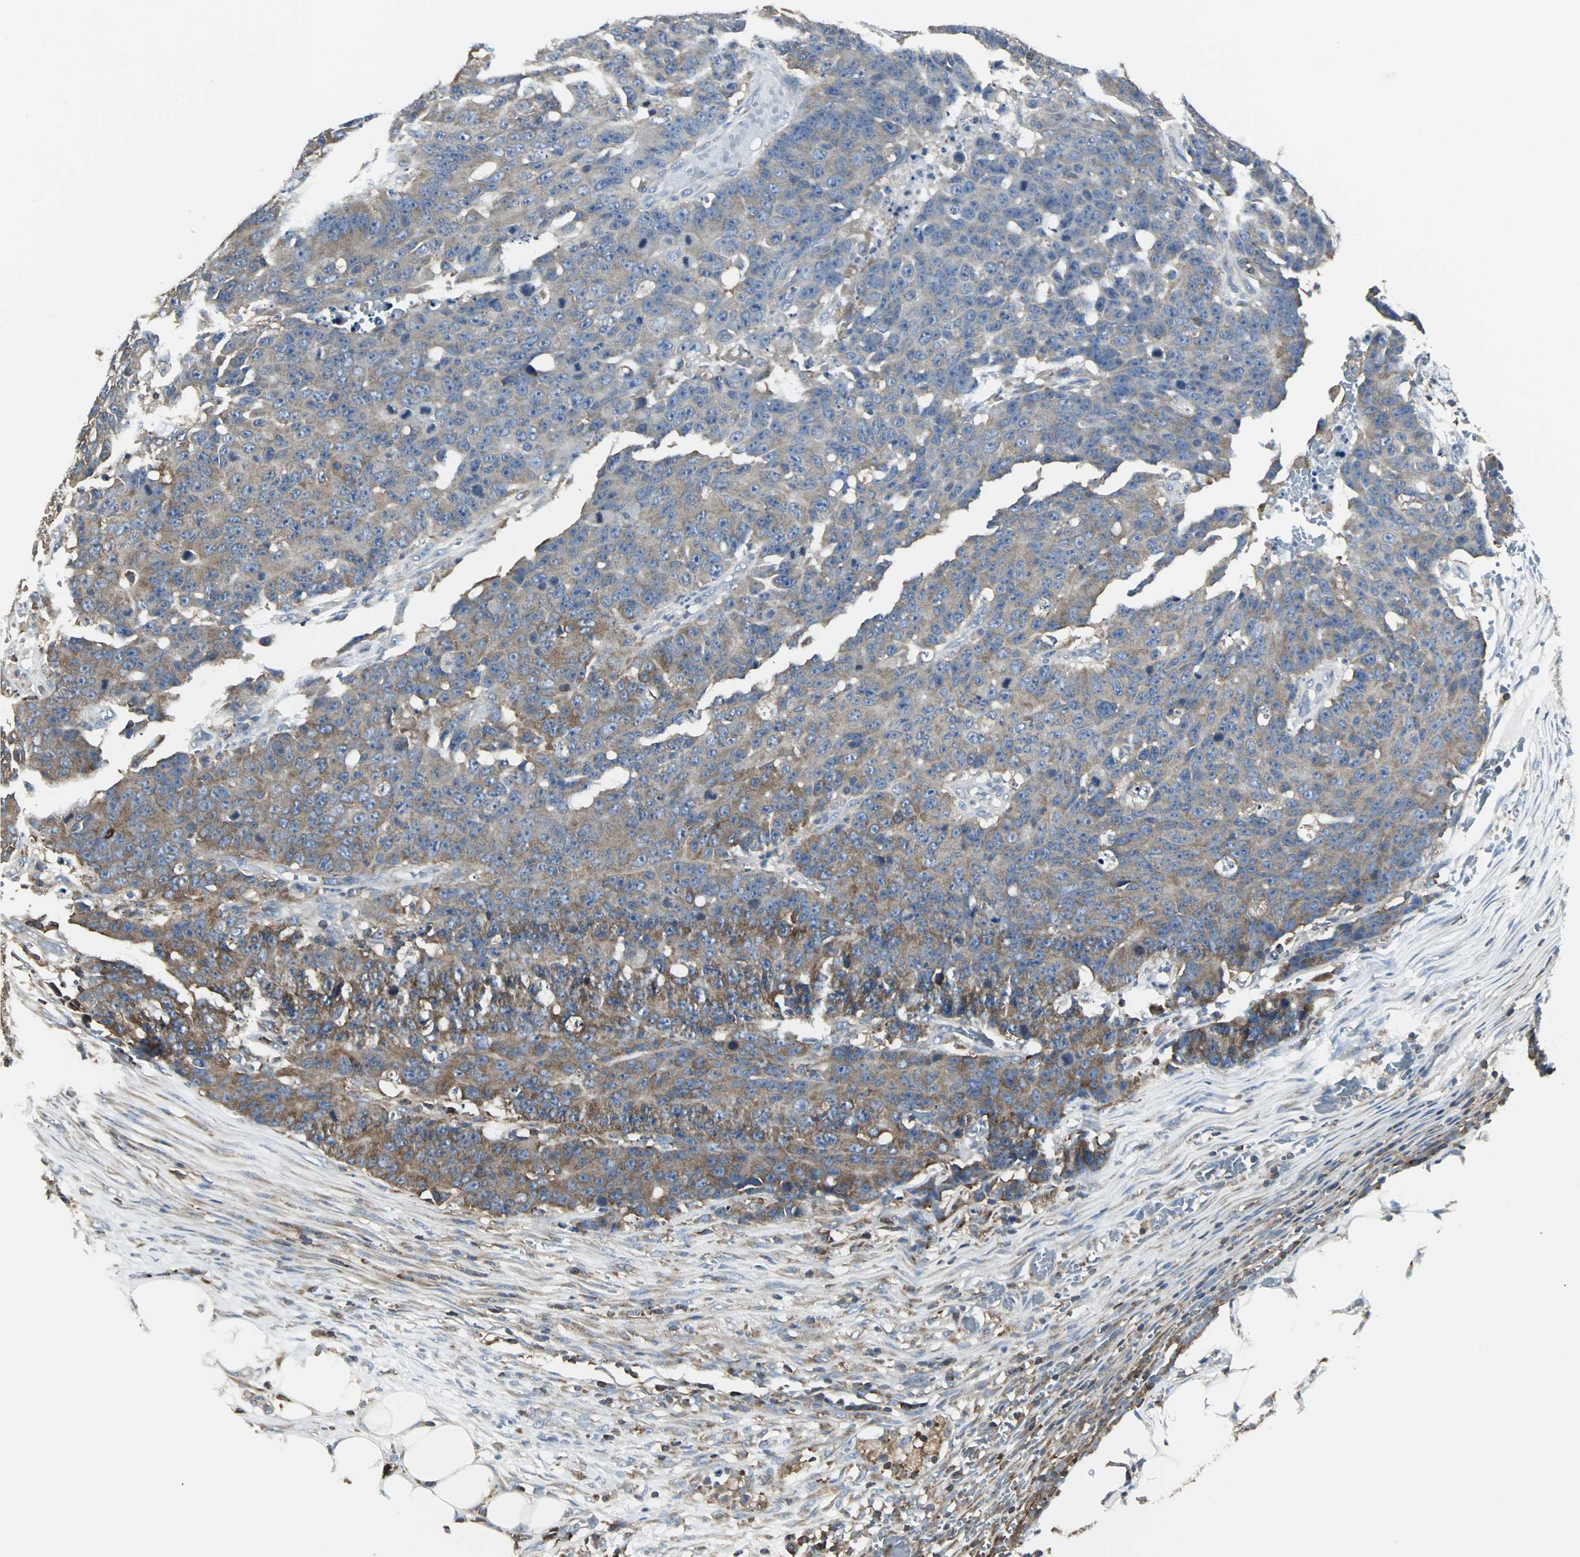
{"staining": {"intensity": "moderate", "quantity": ">75%", "location": "cytoplasmic/membranous"}, "tissue": "colorectal cancer", "cell_type": "Tumor cells", "image_type": "cancer", "snomed": [{"axis": "morphology", "description": "Adenocarcinoma, NOS"}, {"axis": "topography", "description": "Colon"}], "caption": "Colorectal cancer (adenocarcinoma) stained with DAB (3,3'-diaminobenzidine) IHC demonstrates medium levels of moderate cytoplasmic/membranous expression in approximately >75% of tumor cells. Nuclei are stained in blue.", "gene": "LRRFIP1", "patient": {"sex": "female", "age": 86}}